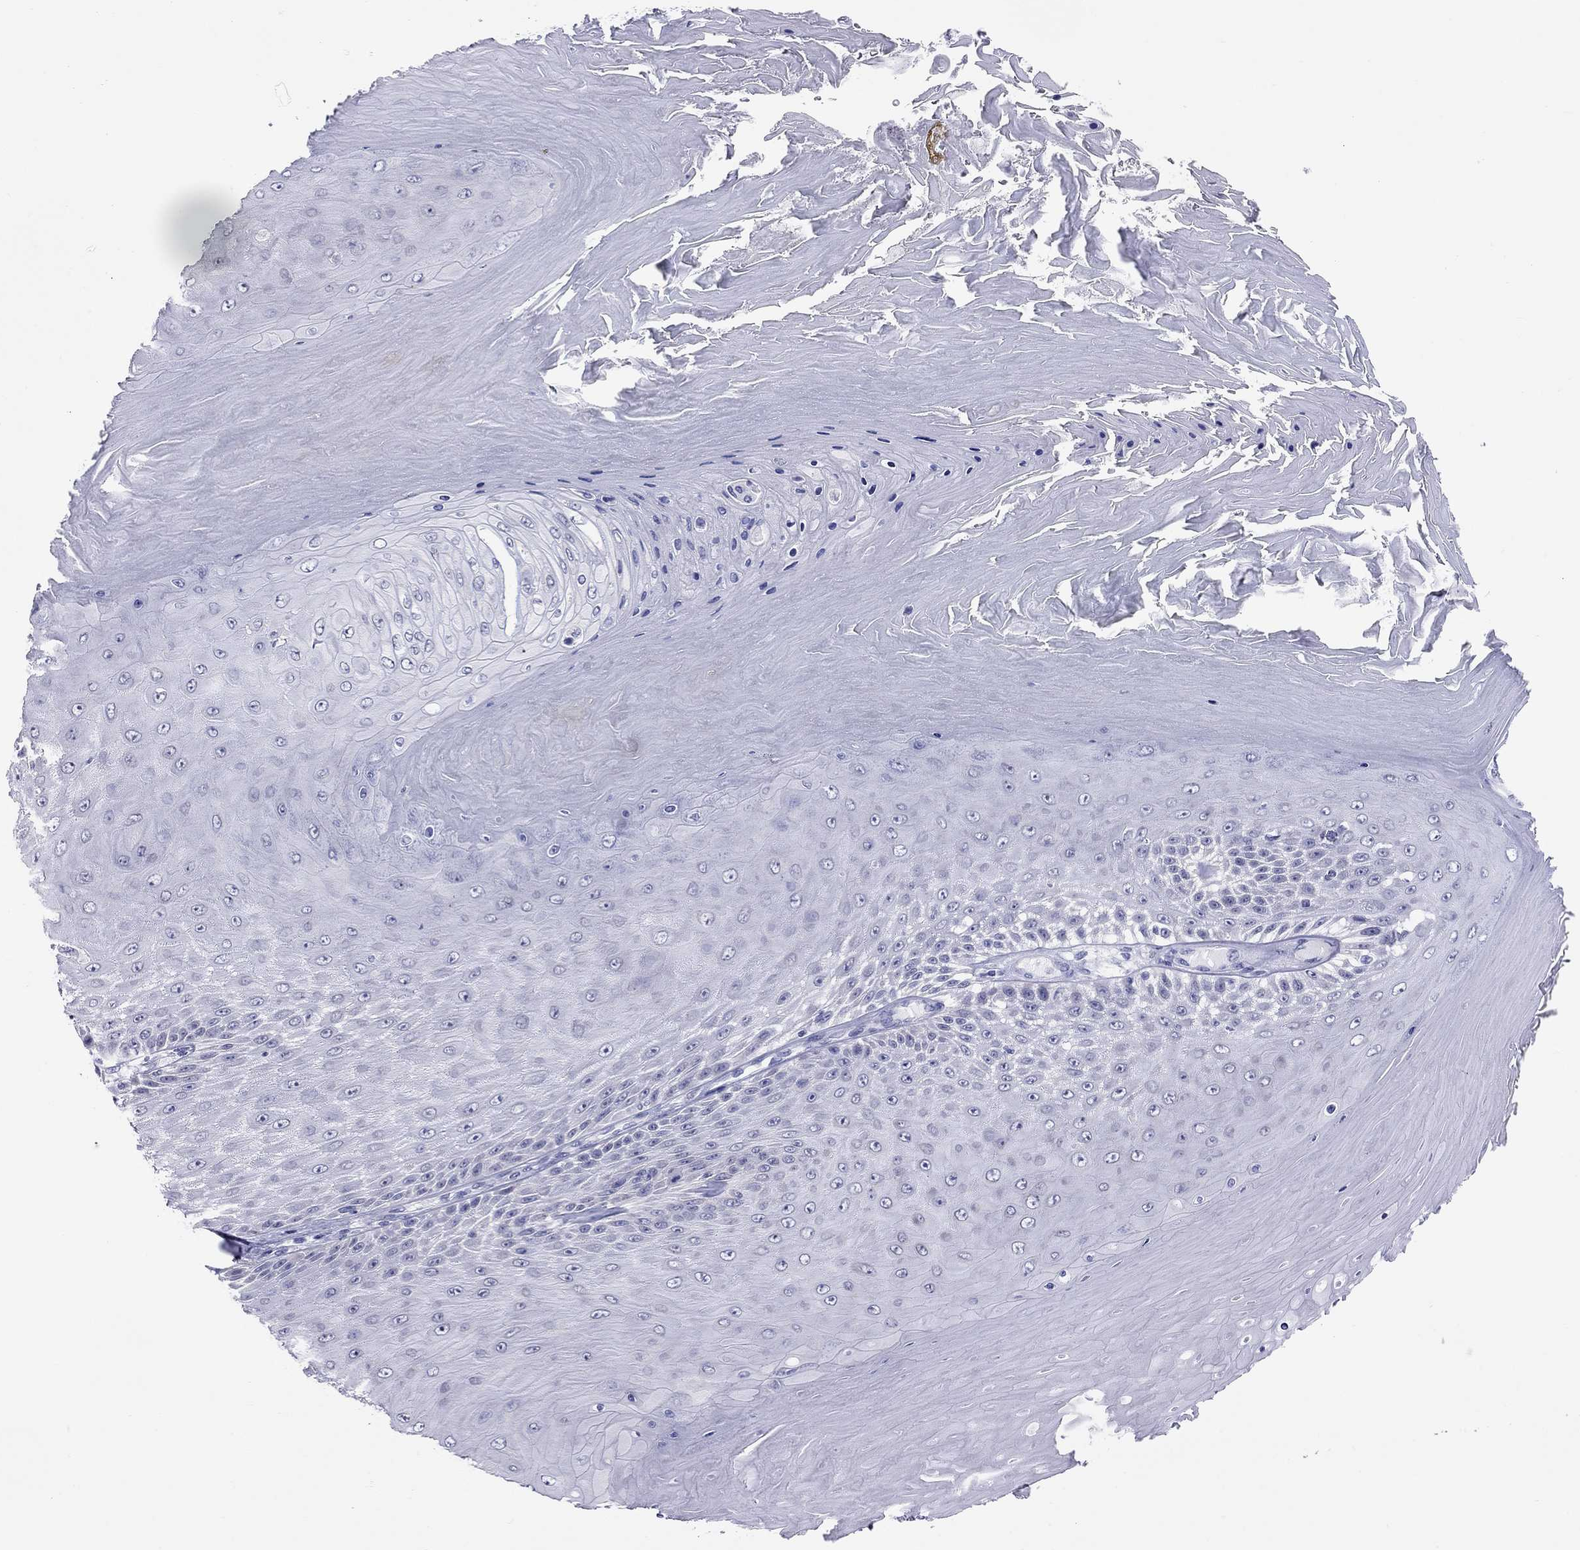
{"staining": {"intensity": "negative", "quantity": "none", "location": "none"}, "tissue": "skin cancer", "cell_type": "Tumor cells", "image_type": "cancer", "snomed": [{"axis": "morphology", "description": "Squamous cell carcinoma, NOS"}, {"axis": "topography", "description": "Skin"}], "caption": "An immunohistochemistry image of squamous cell carcinoma (skin) is shown. There is no staining in tumor cells of squamous cell carcinoma (skin).", "gene": "ARMC12", "patient": {"sex": "male", "age": 62}}